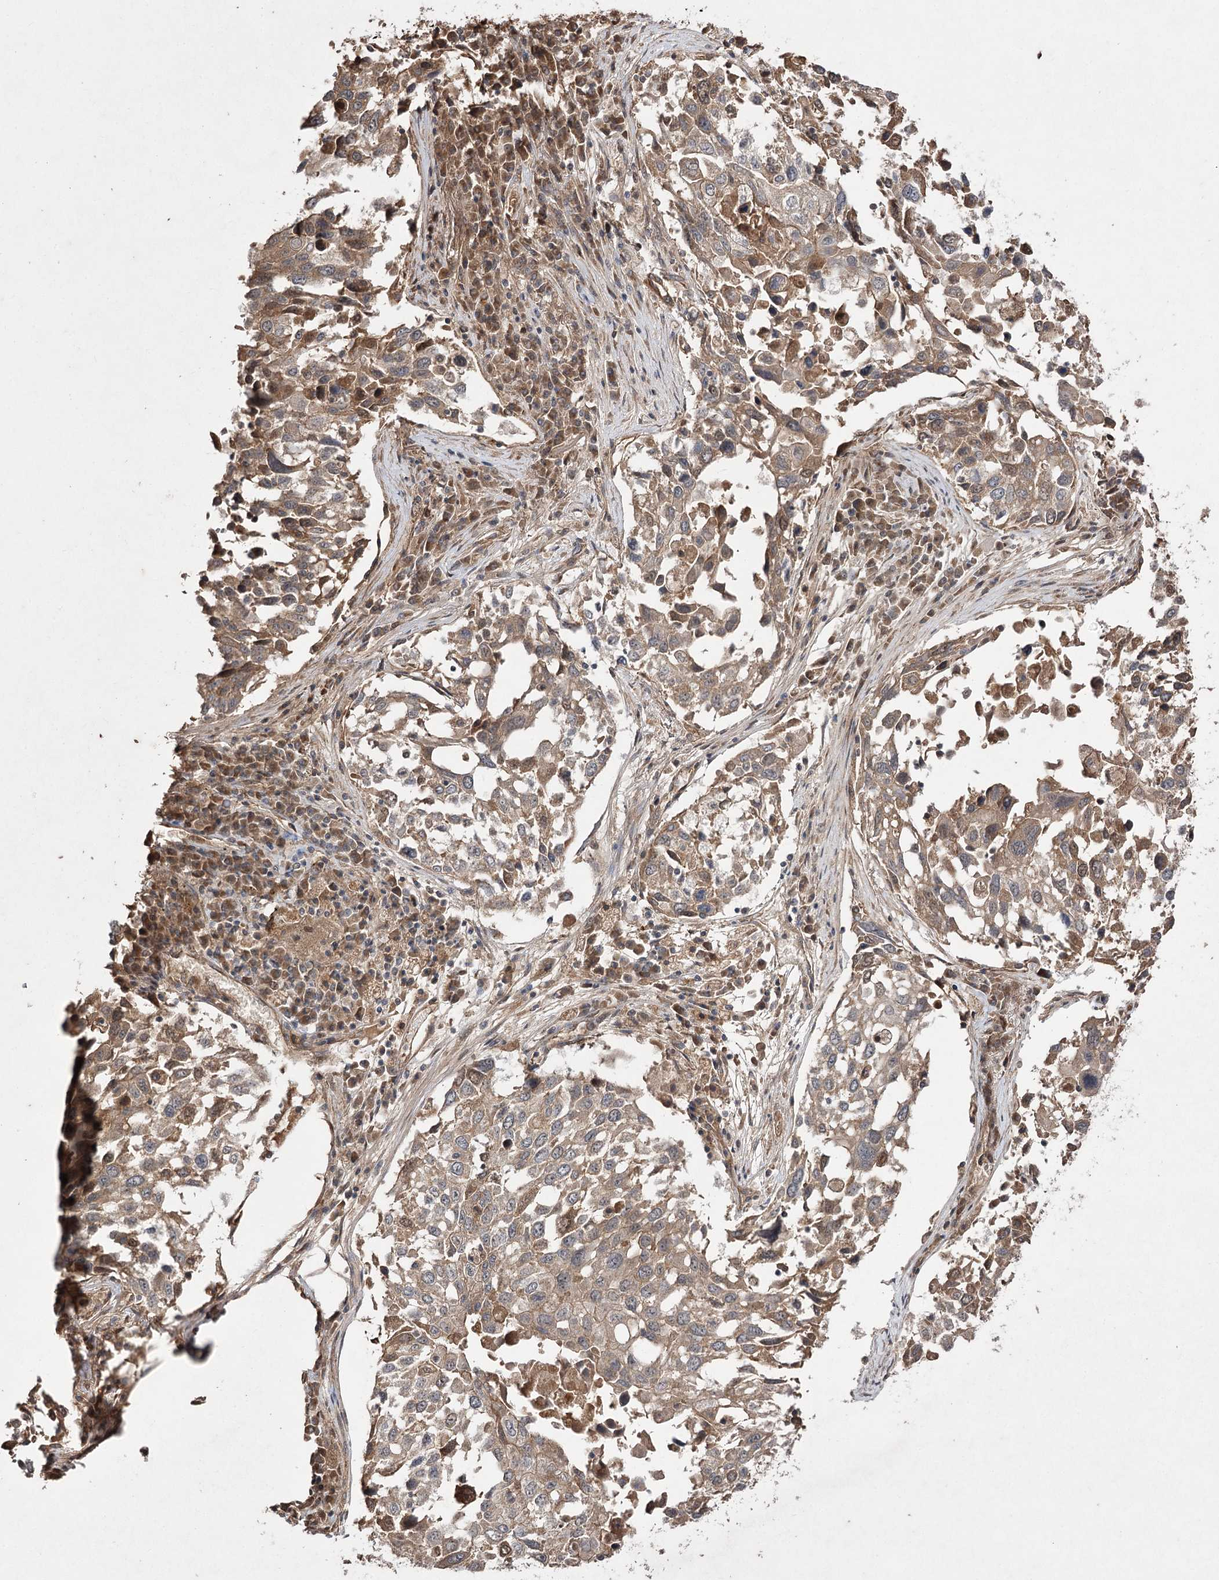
{"staining": {"intensity": "moderate", "quantity": ">75%", "location": "cytoplasmic/membranous"}, "tissue": "lung cancer", "cell_type": "Tumor cells", "image_type": "cancer", "snomed": [{"axis": "morphology", "description": "Squamous cell carcinoma, NOS"}, {"axis": "topography", "description": "Lung"}], "caption": "A medium amount of moderate cytoplasmic/membranous staining is appreciated in about >75% of tumor cells in squamous cell carcinoma (lung) tissue.", "gene": "FANCL", "patient": {"sex": "male", "age": 65}}